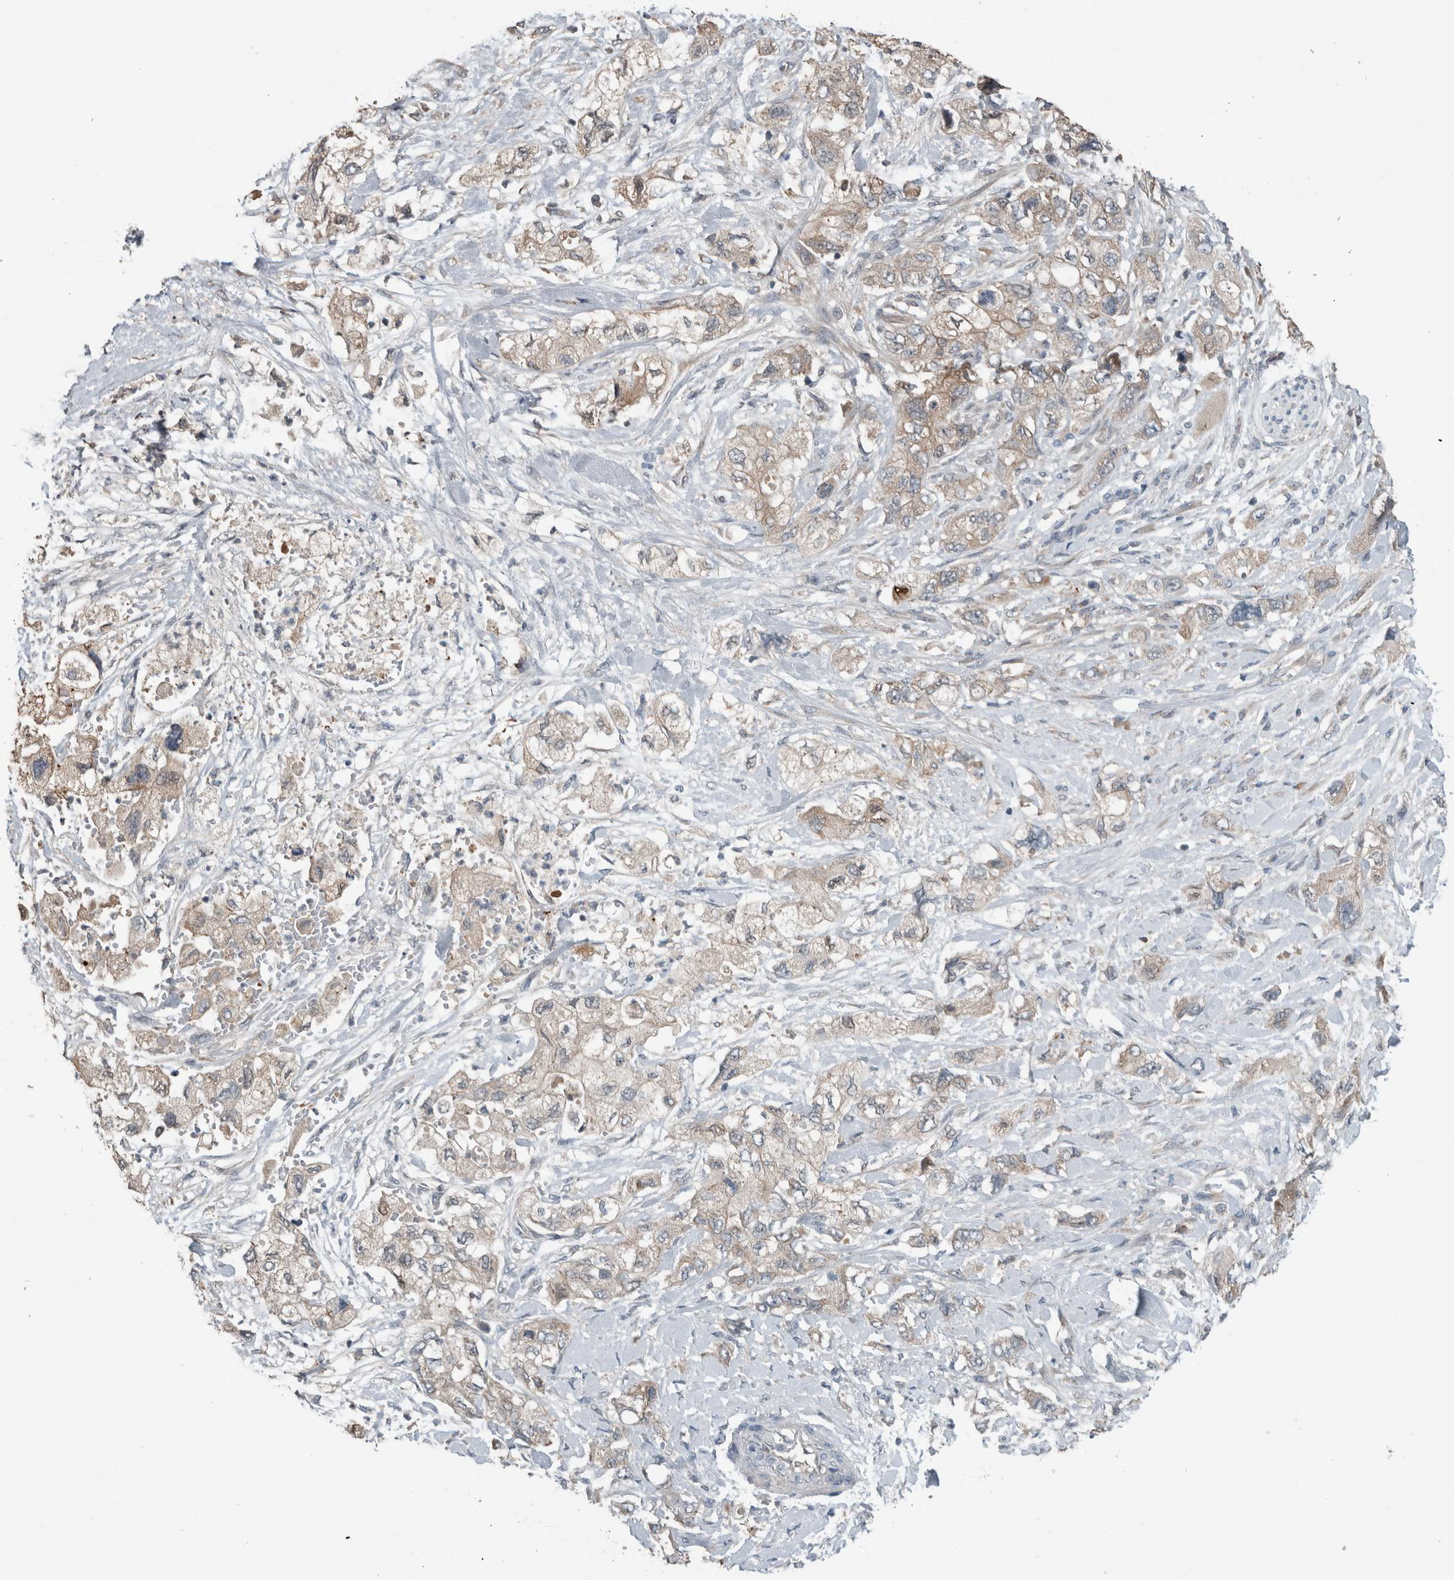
{"staining": {"intensity": "weak", "quantity": ">75%", "location": "cytoplasmic/membranous"}, "tissue": "pancreatic cancer", "cell_type": "Tumor cells", "image_type": "cancer", "snomed": [{"axis": "morphology", "description": "Adenocarcinoma, NOS"}, {"axis": "topography", "description": "Pancreas"}], "caption": "Immunohistochemical staining of pancreatic adenocarcinoma reveals low levels of weak cytoplasmic/membranous protein positivity in approximately >75% of tumor cells.", "gene": "KNTC1", "patient": {"sex": "female", "age": 73}}